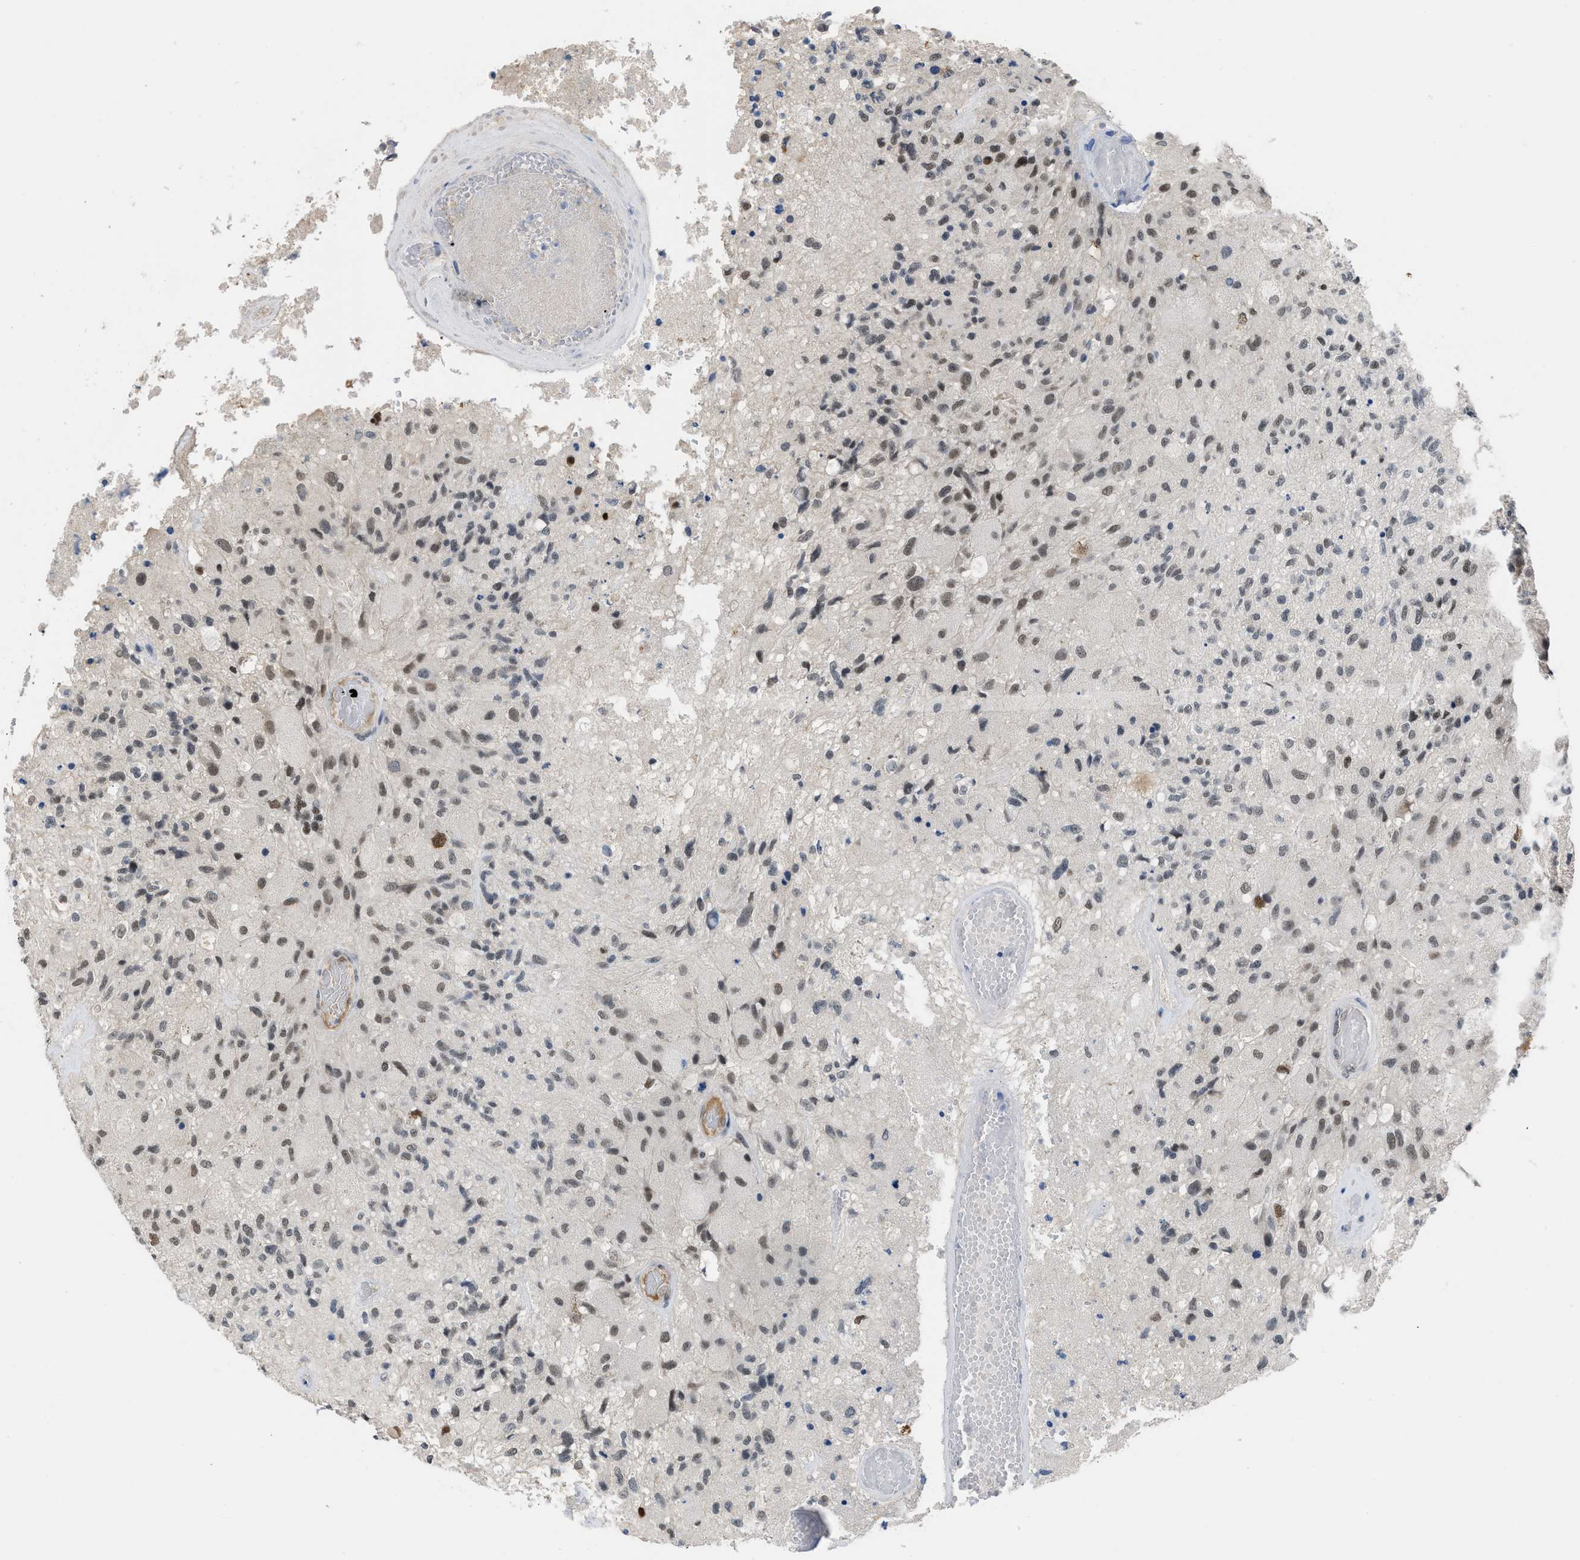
{"staining": {"intensity": "moderate", "quantity": ">75%", "location": "nuclear"}, "tissue": "glioma", "cell_type": "Tumor cells", "image_type": "cancer", "snomed": [{"axis": "morphology", "description": "Normal tissue, NOS"}, {"axis": "morphology", "description": "Glioma, malignant, High grade"}, {"axis": "topography", "description": "Cerebral cortex"}], "caption": "Glioma stained for a protein demonstrates moderate nuclear positivity in tumor cells.", "gene": "TERF2IP", "patient": {"sex": "male", "age": 77}}